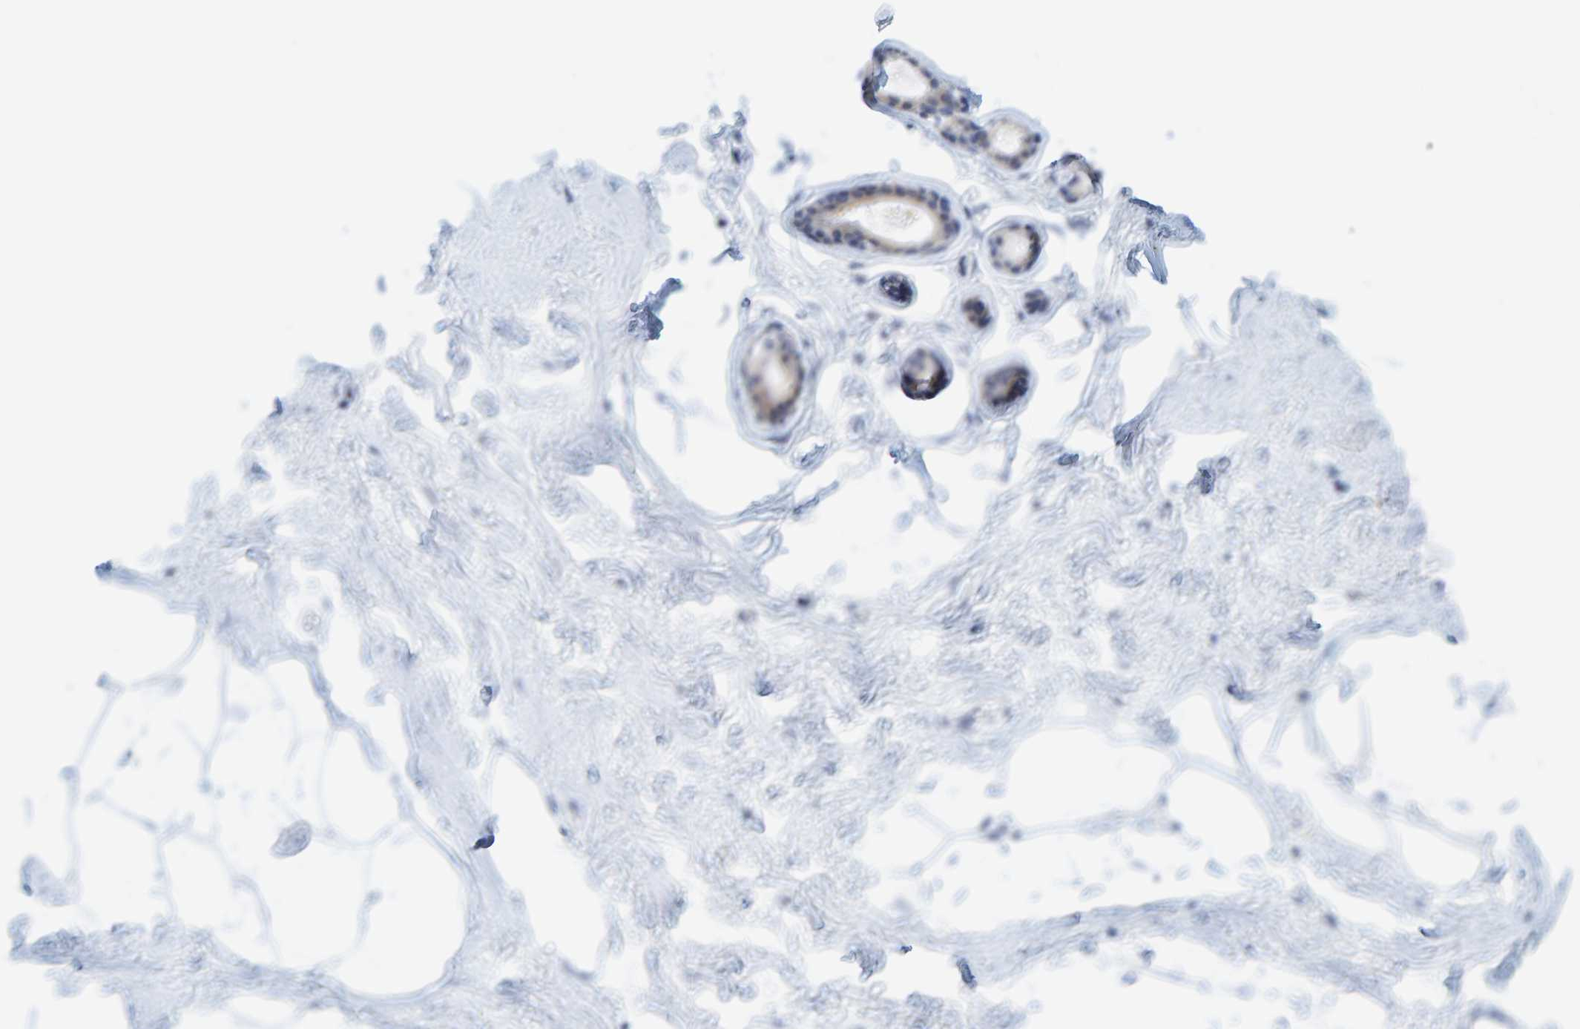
{"staining": {"intensity": "negative", "quantity": "none", "location": "none"}, "tissue": "adipose tissue", "cell_type": "Adipocytes", "image_type": "normal", "snomed": [{"axis": "morphology", "description": "Normal tissue, NOS"}, {"axis": "morphology", "description": "Fibrosis, NOS"}, {"axis": "topography", "description": "Breast"}, {"axis": "topography", "description": "Adipose tissue"}], "caption": "This micrograph is of normal adipose tissue stained with immunohistochemistry (IHC) to label a protein in brown with the nuclei are counter-stained blue. There is no staining in adipocytes. (DAB immunohistochemistry (IHC), high magnification).", "gene": "KLHL11", "patient": {"sex": "female", "age": 39}}